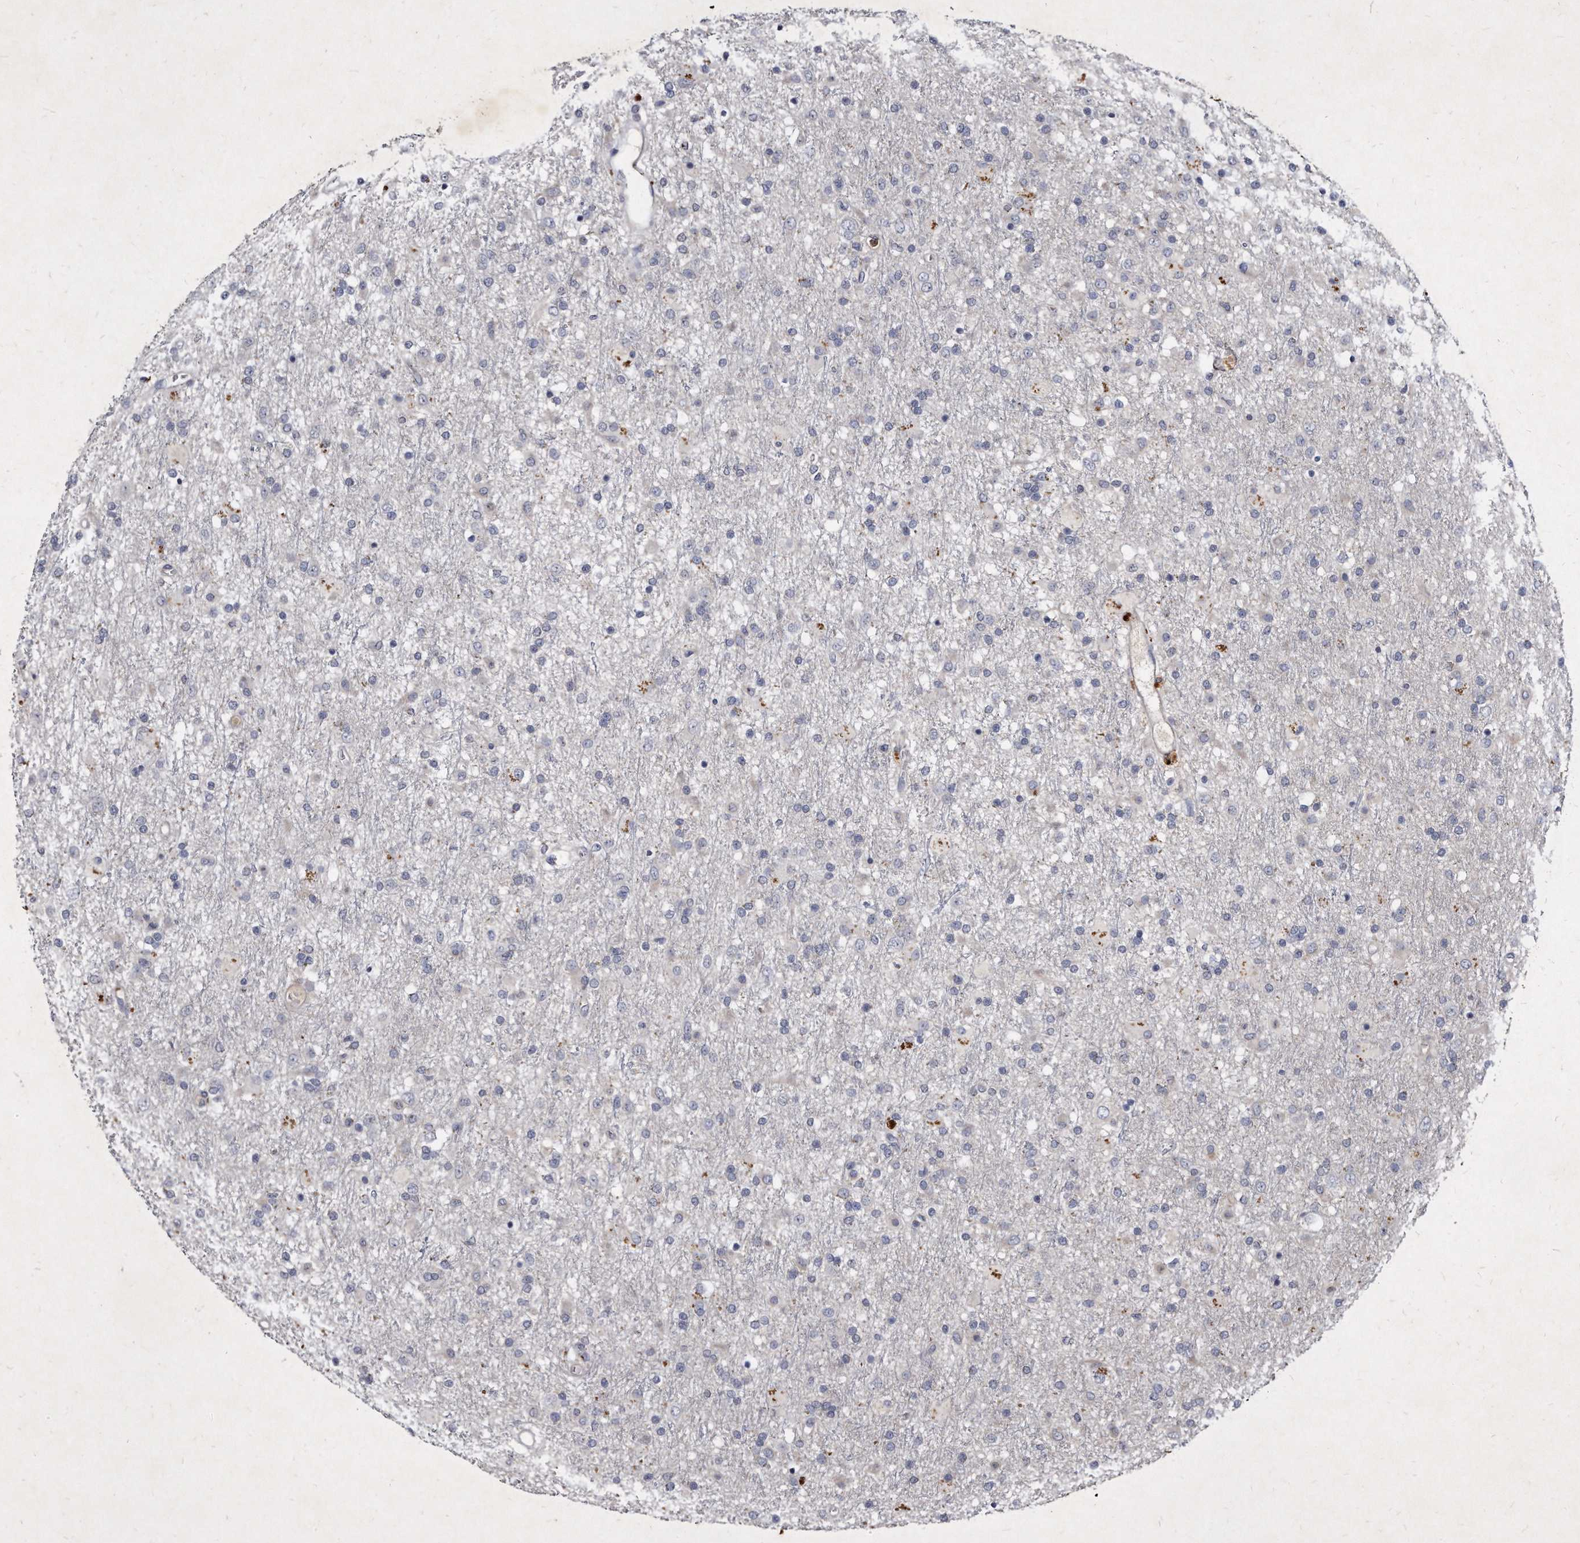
{"staining": {"intensity": "negative", "quantity": "none", "location": "none"}, "tissue": "glioma", "cell_type": "Tumor cells", "image_type": "cancer", "snomed": [{"axis": "morphology", "description": "Glioma, malignant, Low grade"}, {"axis": "topography", "description": "Brain"}], "caption": "A photomicrograph of malignant glioma (low-grade) stained for a protein exhibits no brown staining in tumor cells.", "gene": "KLHDC3", "patient": {"sex": "male", "age": 65}}